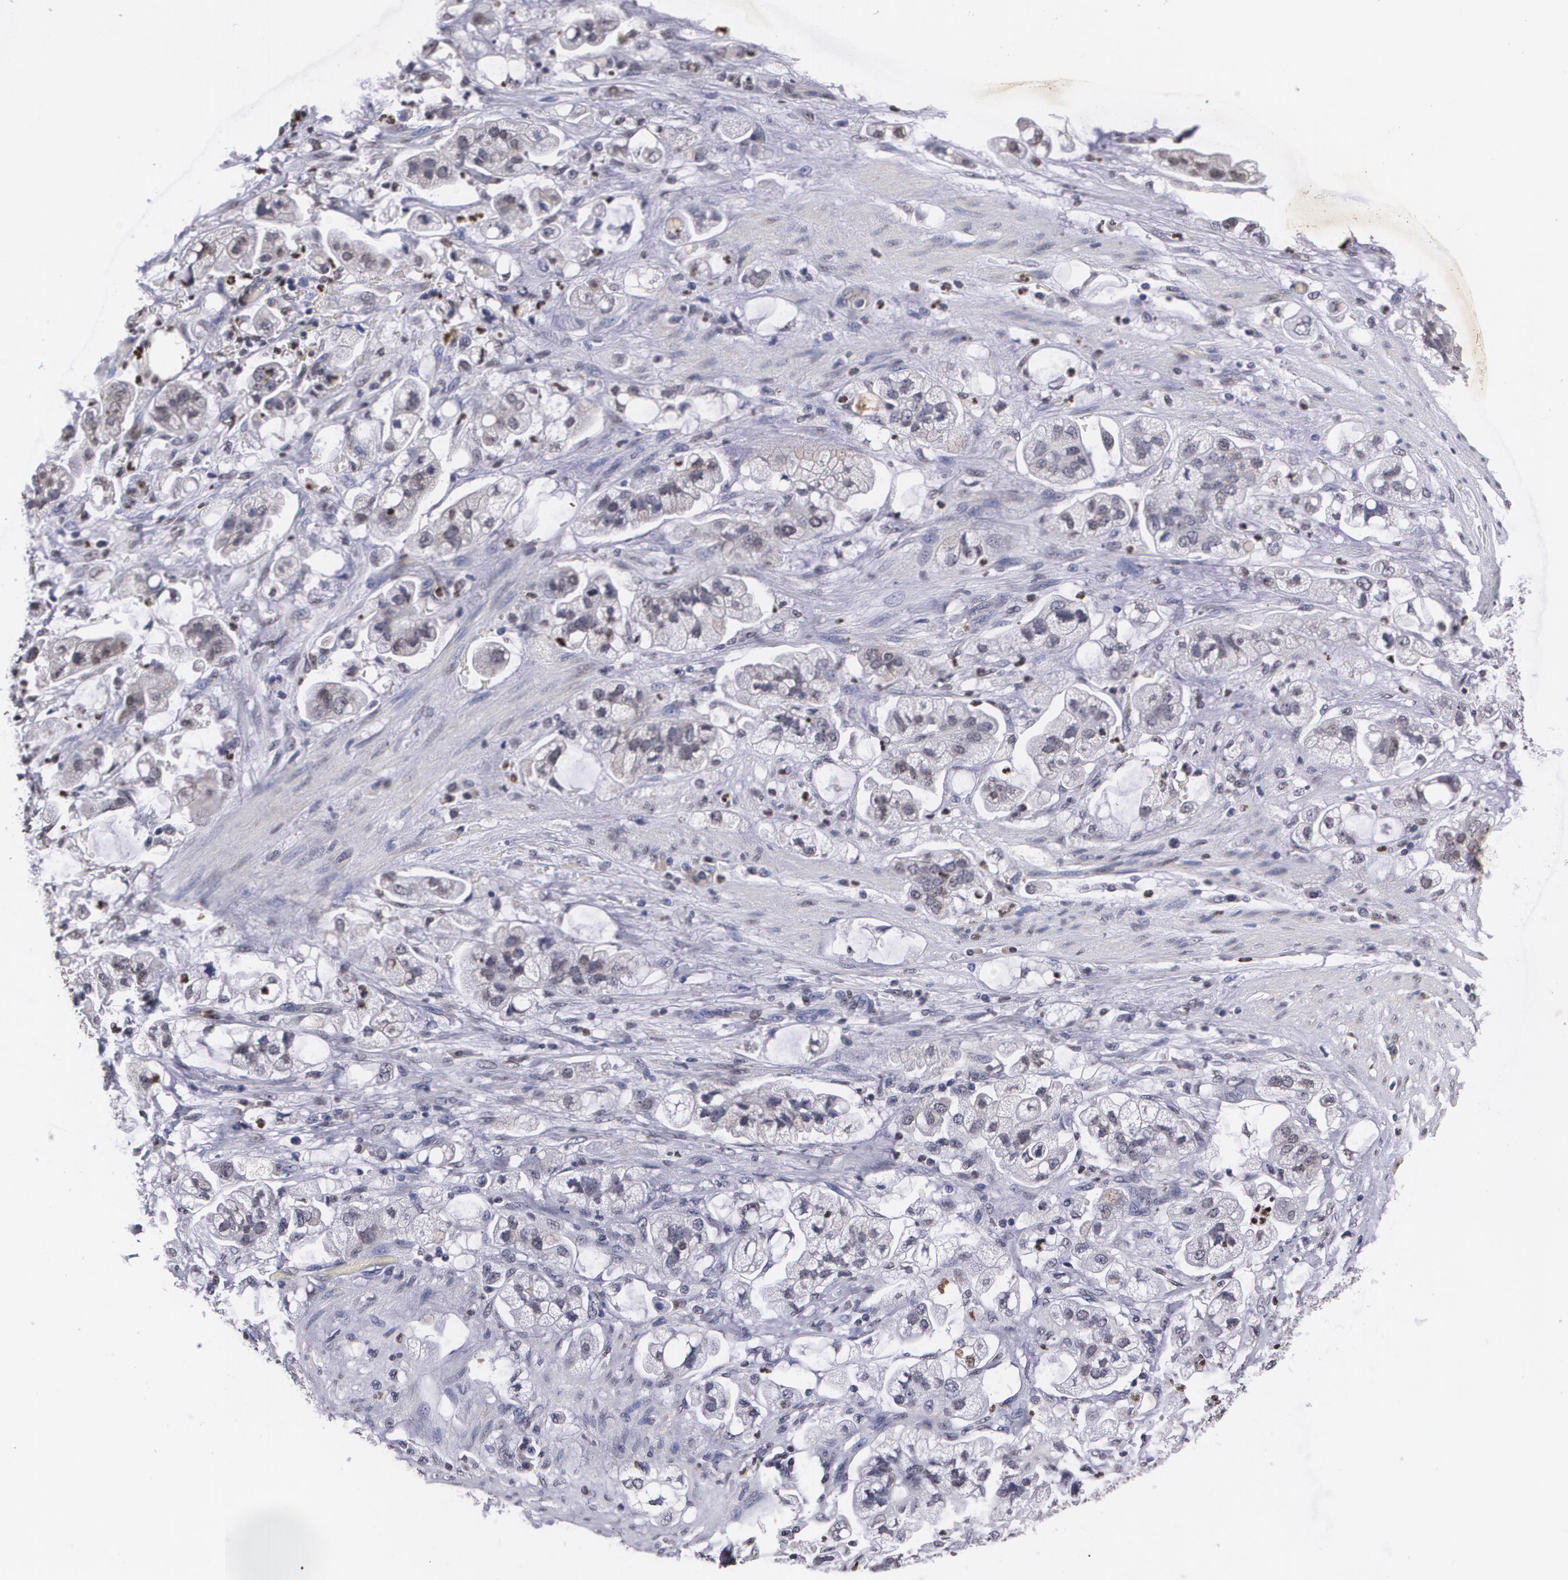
{"staining": {"intensity": "weak", "quantity": "<25%", "location": "cytoplasmic/membranous"}, "tissue": "stomach cancer", "cell_type": "Tumor cells", "image_type": "cancer", "snomed": [{"axis": "morphology", "description": "Adenocarcinoma, NOS"}, {"axis": "topography", "description": "Stomach"}], "caption": "Immunohistochemistry photomicrograph of neoplastic tissue: human stomach cancer stained with DAB exhibits no significant protein positivity in tumor cells.", "gene": "MVP", "patient": {"sex": "male", "age": 62}}